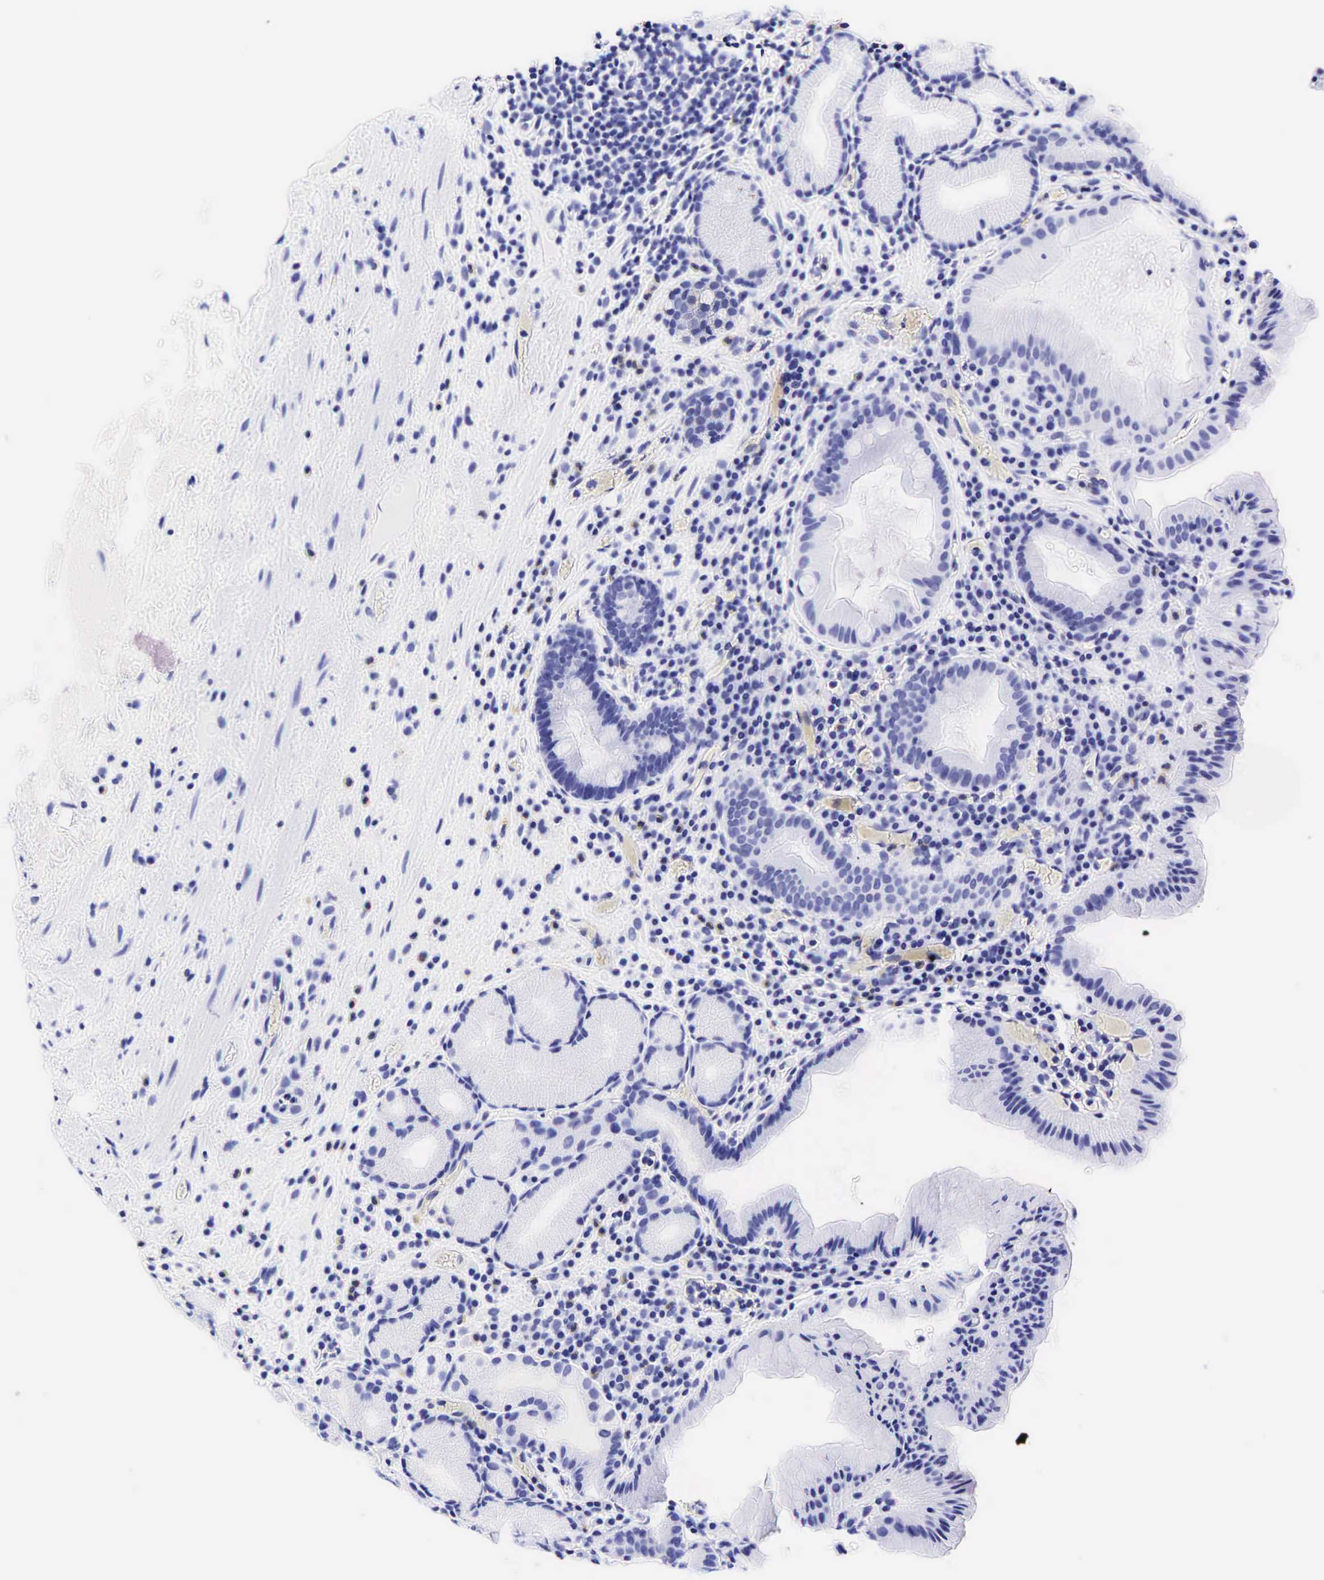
{"staining": {"intensity": "negative", "quantity": "none", "location": "none"}, "tissue": "stomach", "cell_type": "Glandular cells", "image_type": "normal", "snomed": [{"axis": "morphology", "description": "Normal tissue, NOS"}, {"axis": "topography", "description": "Stomach, lower"}, {"axis": "topography", "description": "Duodenum"}], "caption": "IHC of benign stomach shows no expression in glandular cells. (DAB (3,3'-diaminobenzidine) immunohistochemistry visualized using brightfield microscopy, high magnification).", "gene": "ESR1", "patient": {"sex": "male", "age": 84}}